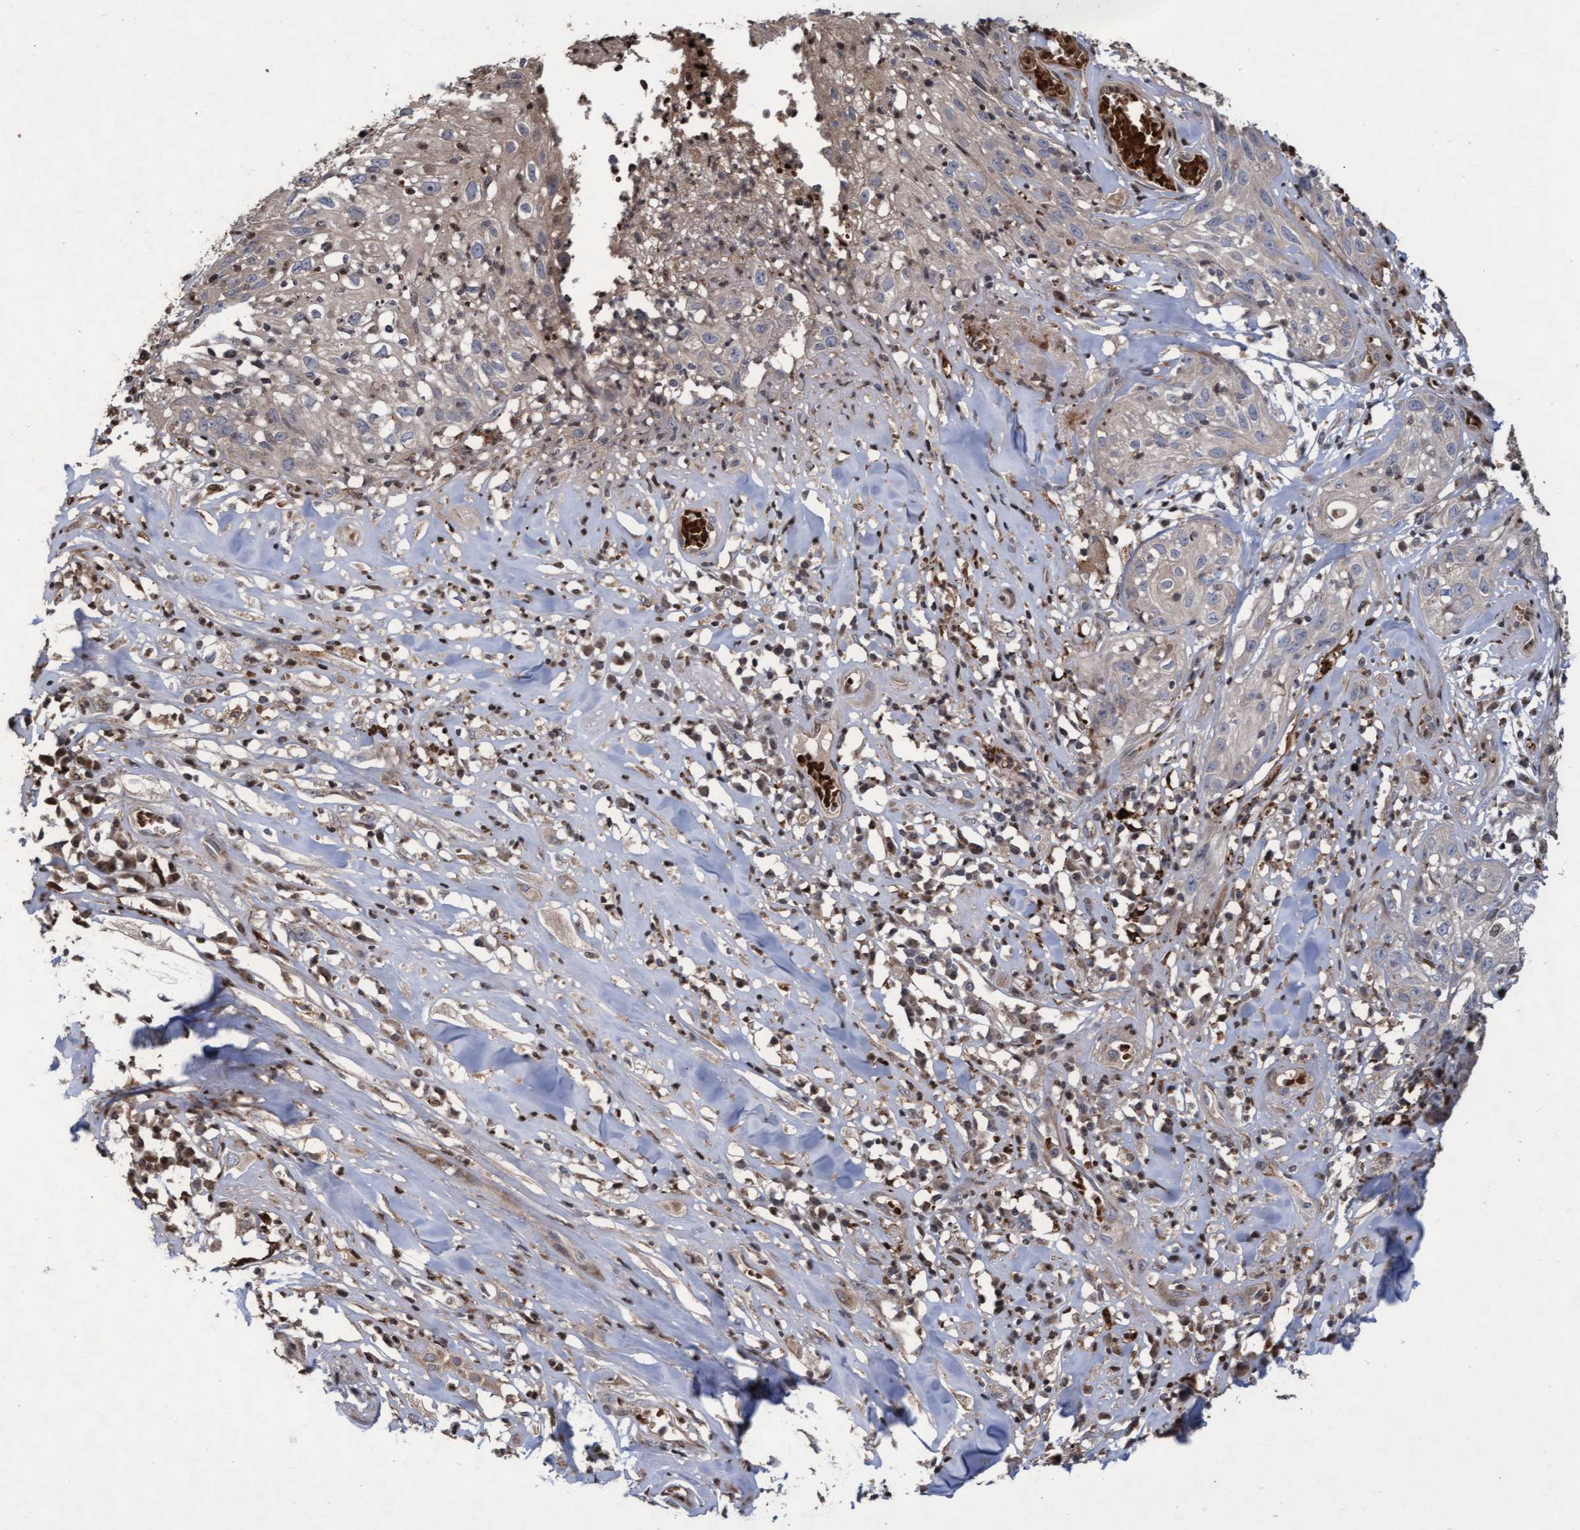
{"staining": {"intensity": "weak", "quantity": "<25%", "location": "cytoplasmic/membranous"}, "tissue": "skin cancer", "cell_type": "Tumor cells", "image_type": "cancer", "snomed": [{"axis": "morphology", "description": "Squamous cell carcinoma, NOS"}, {"axis": "topography", "description": "Skin"}], "caption": "Histopathology image shows no protein staining in tumor cells of skin squamous cell carcinoma tissue.", "gene": "KCNC2", "patient": {"sex": "male", "age": 65}}